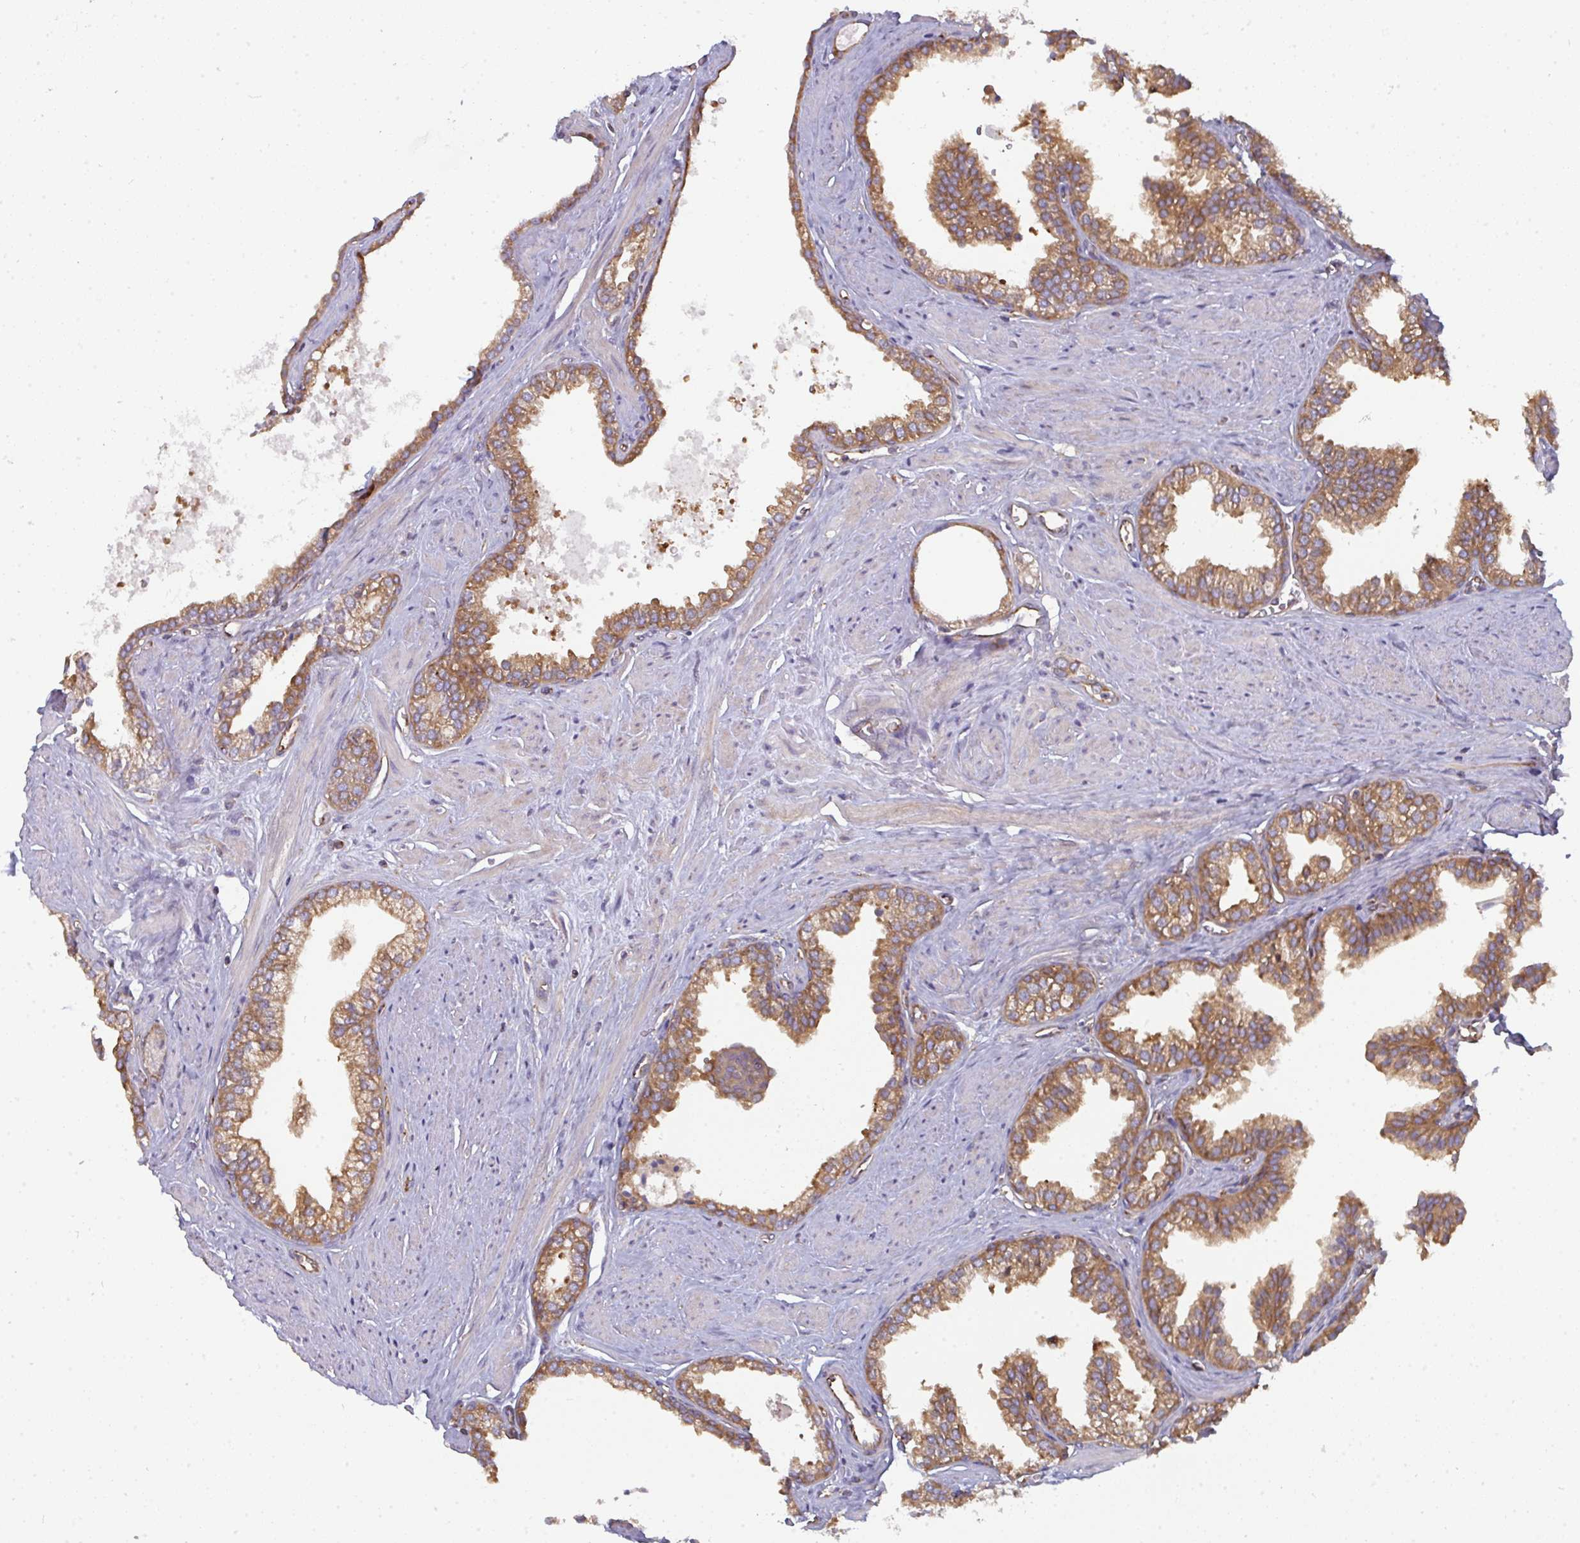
{"staining": {"intensity": "moderate", "quantity": ">75%", "location": "cytoplasmic/membranous"}, "tissue": "prostate", "cell_type": "Glandular cells", "image_type": "normal", "snomed": [{"axis": "morphology", "description": "Normal tissue, NOS"}, {"axis": "topography", "description": "Prostate"}, {"axis": "topography", "description": "Peripheral nerve tissue"}], "caption": "Moderate cytoplasmic/membranous staining for a protein is present in approximately >75% of glandular cells of normal prostate using IHC.", "gene": "DYNC1I2", "patient": {"sex": "male", "age": 55}}